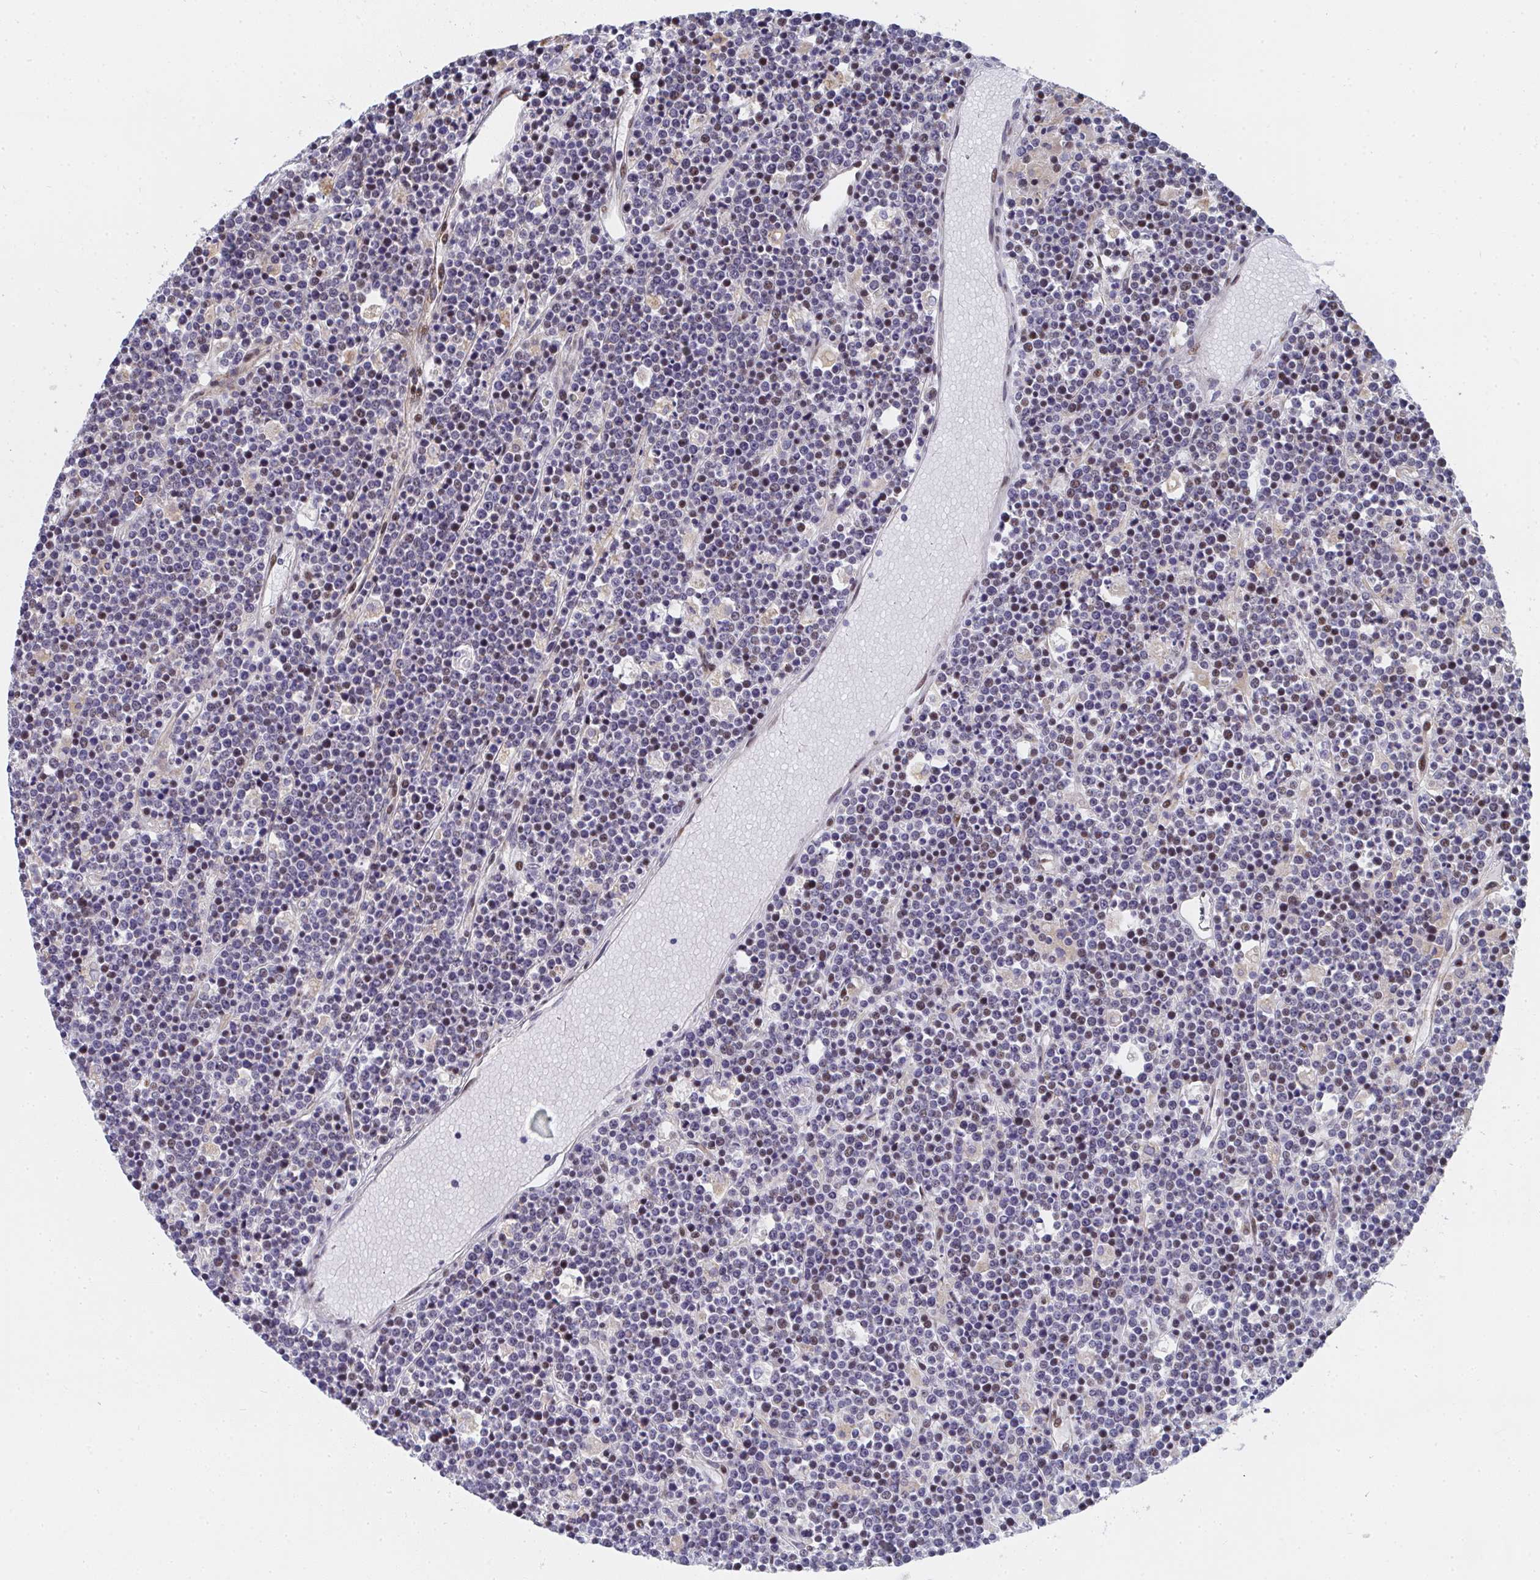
{"staining": {"intensity": "moderate", "quantity": "<25%", "location": "nuclear"}, "tissue": "lymphoma", "cell_type": "Tumor cells", "image_type": "cancer", "snomed": [{"axis": "morphology", "description": "Malignant lymphoma, non-Hodgkin's type, High grade"}, {"axis": "topography", "description": "Ovary"}], "caption": "Immunohistochemistry (DAB) staining of lymphoma exhibits moderate nuclear protein staining in about <25% of tumor cells. (DAB = brown stain, brightfield microscopy at high magnification).", "gene": "ZIC3", "patient": {"sex": "female", "age": 56}}